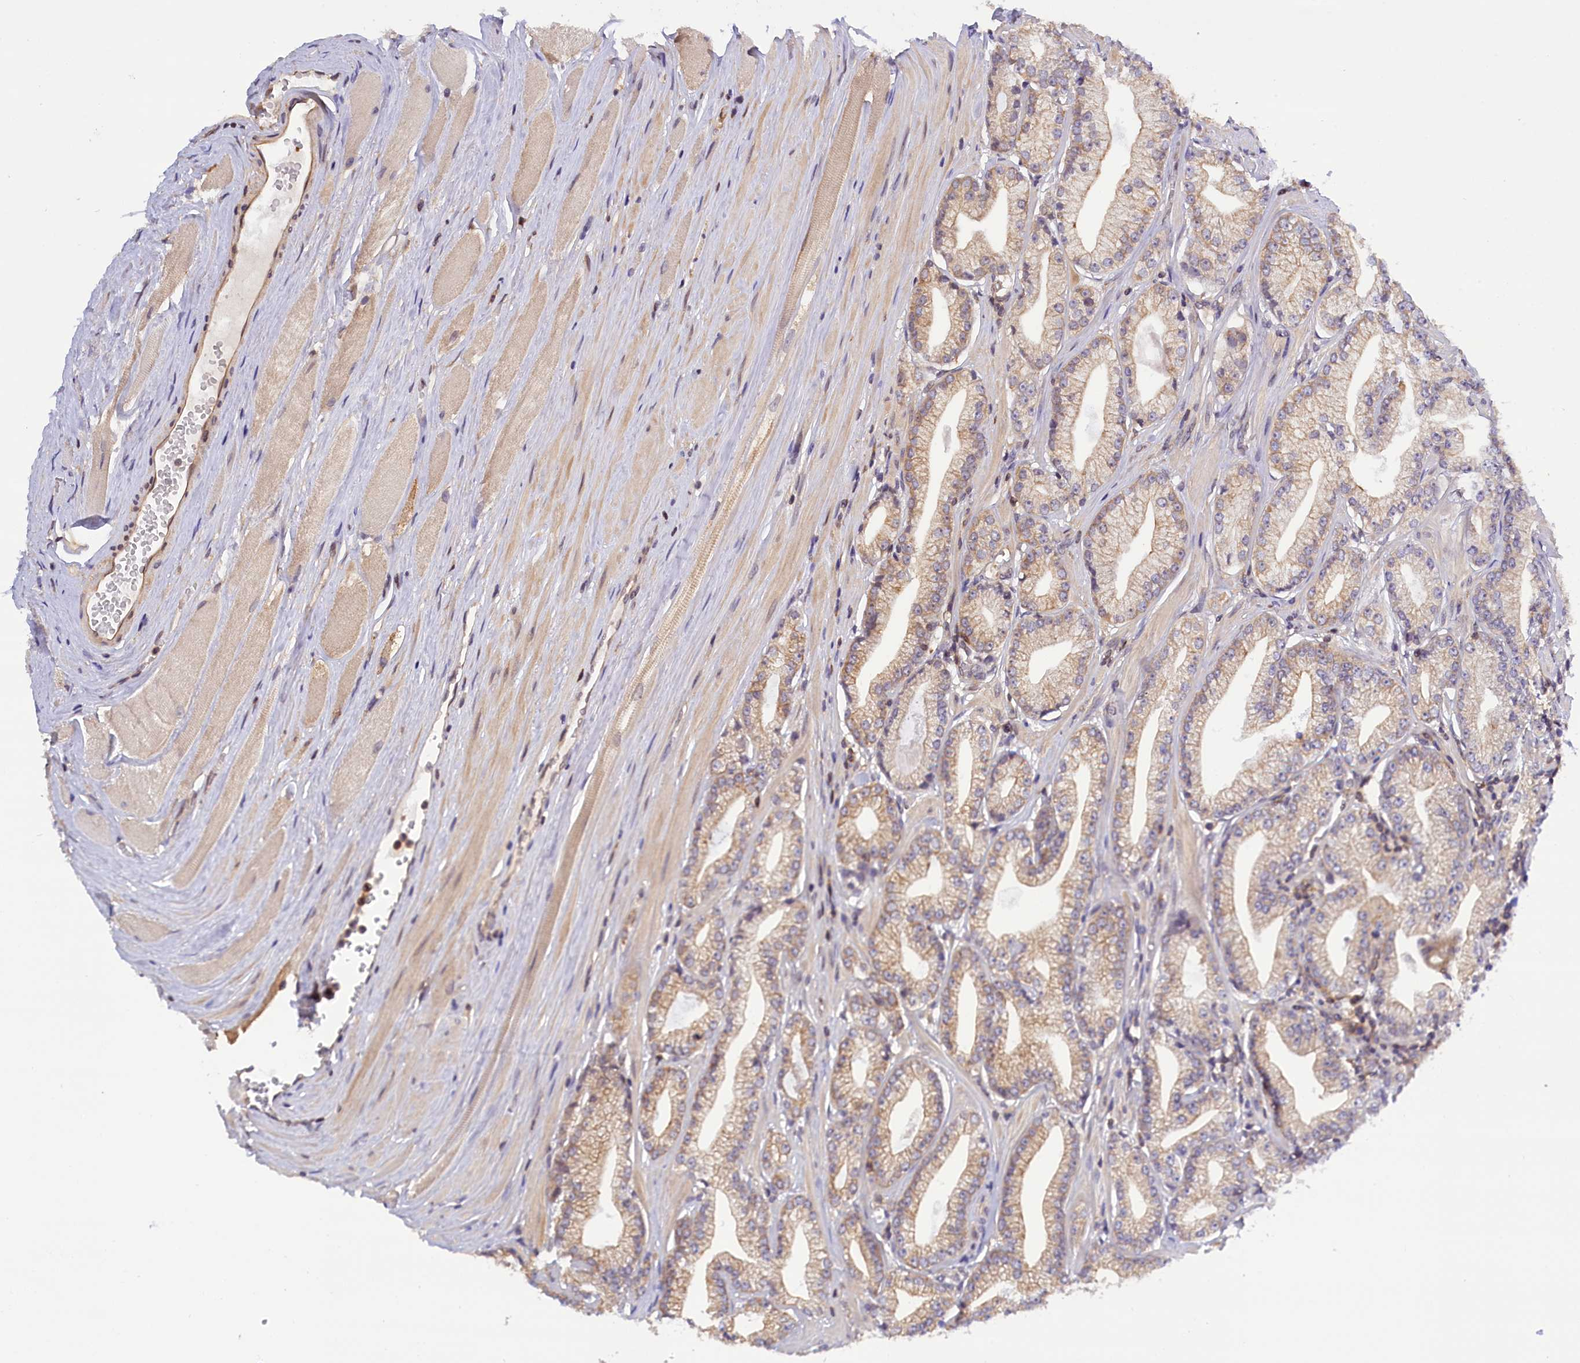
{"staining": {"intensity": "weak", "quantity": "25%-75%", "location": "cytoplasmic/membranous"}, "tissue": "prostate cancer", "cell_type": "Tumor cells", "image_type": "cancer", "snomed": [{"axis": "morphology", "description": "Adenocarcinoma, High grade"}, {"axis": "topography", "description": "Prostate"}], "caption": "Adenocarcinoma (high-grade) (prostate) stained with immunohistochemistry (IHC) shows weak cytoplasmic/membranous expression in about 25%-75% of tumor cells.", "gene": "TBCB", "patient": {"sex": "male", "age": 67}}